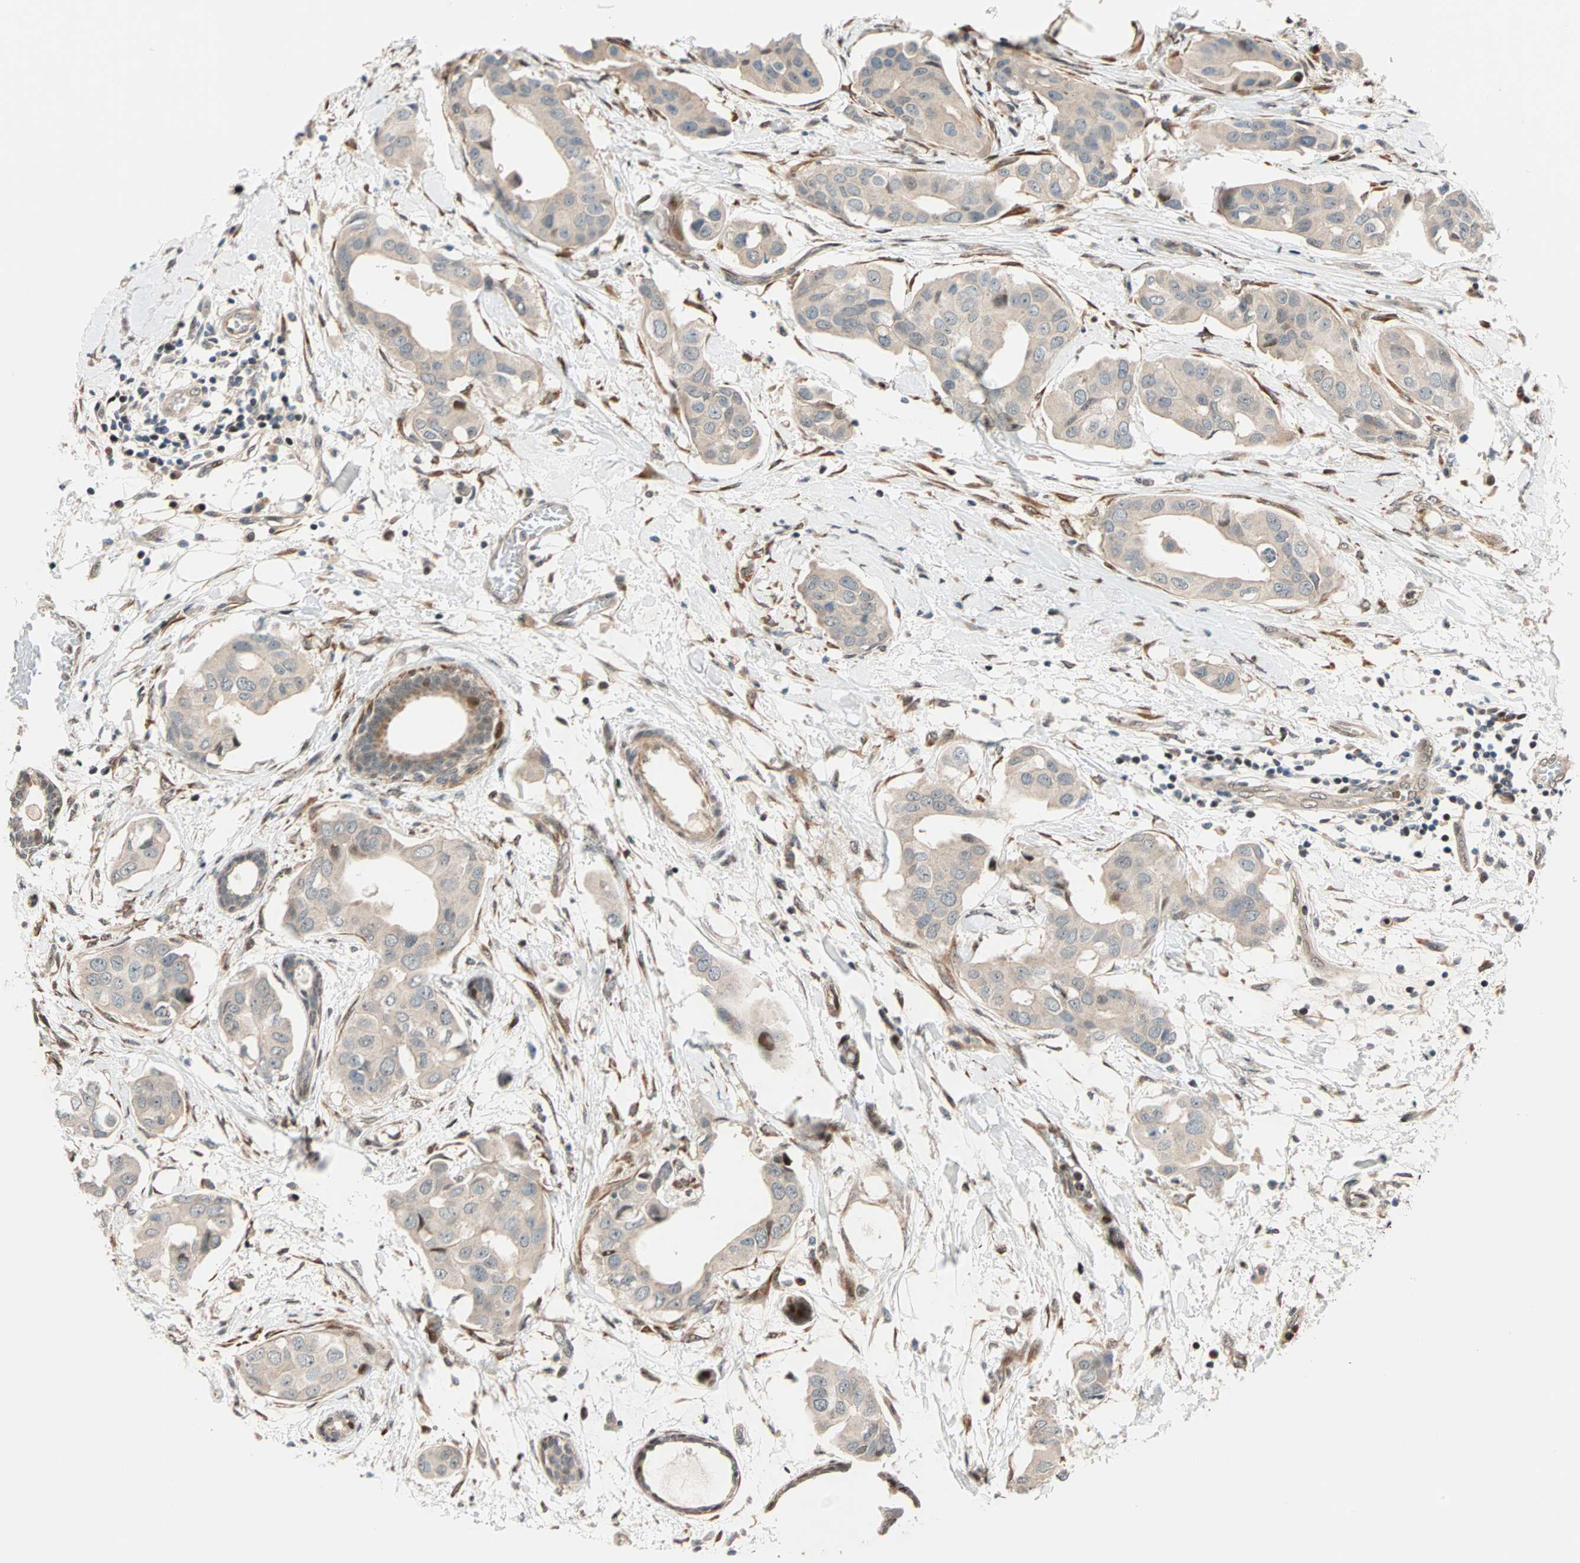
{"staining": {"intensity": "weak", "quantity": ">75%", "location": "cytoplasmic/membranous"}, "tissue": "breast cancer", "cell_type": "Tumor cells", "image_type": "cancer", "snomed": [{"axis": "morphology", "description": "Duct carcinoma"}, {"axis": "topography", "description": "Breast"}], "caption": "Weak cytoplasmic/membranous protein staining is appreciated in approximately >75% of tumor cells in breast cancer. (brown staining indicates protein expression, while blue staining denotes nuclei).", "gene": "HECW1", "patient": {"sex": "female", "age": 40}}